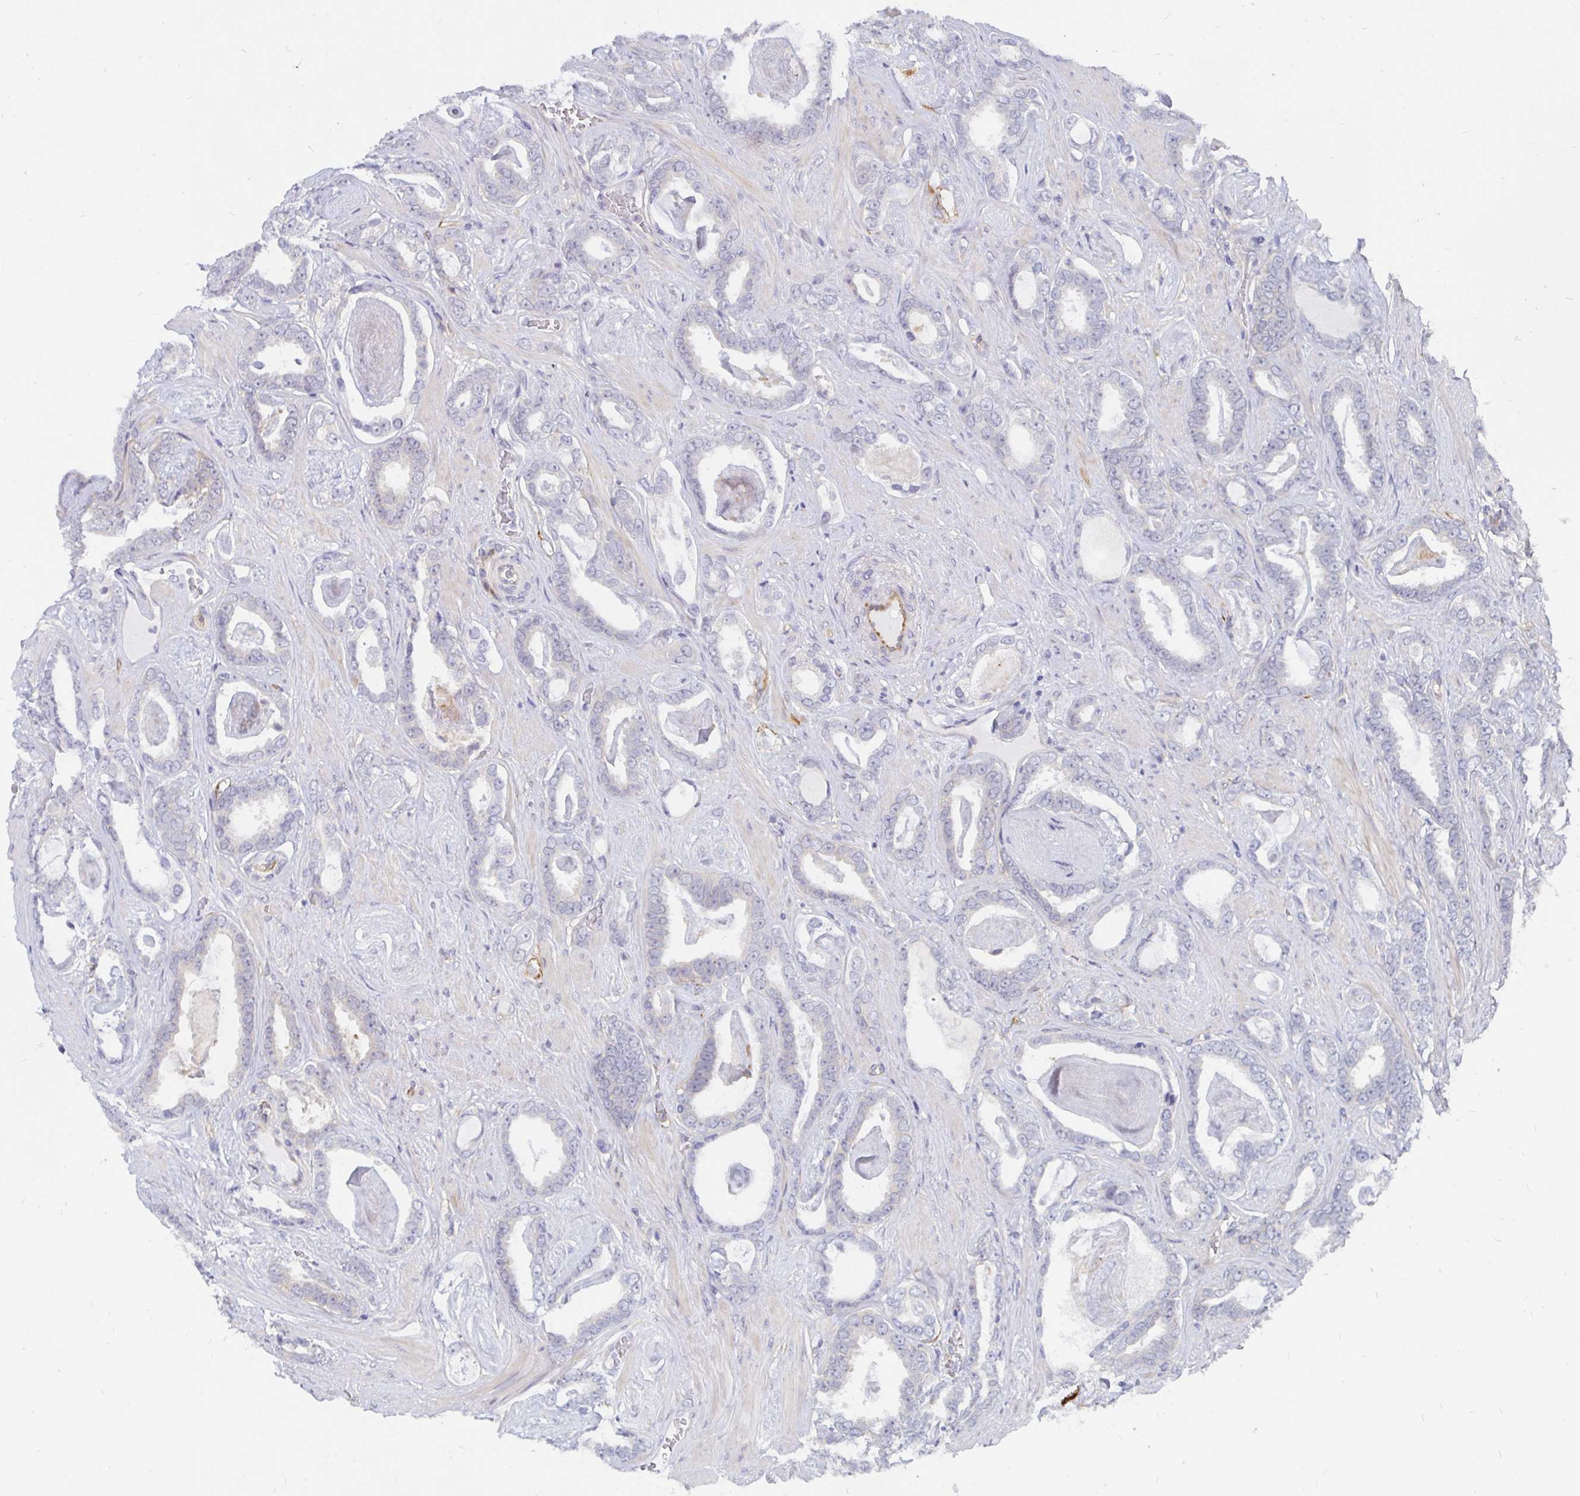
{"staining": {"intensity": "negative", "quantity": "none", "location": "none"}, "tissue": "prostate cancer", "cell_type": "Tumor cells", "image_type": "cancer", "snomed": [{"axis": "morphology", "description": "Adenocarcinoma, High grade"}, {"axis": "topography", "description": "Prostate"}], "caption": "Human prostate high-grade adenocarcinoma stained for a protein using immunohistochemistry shows no staining in tumor cells.", "gene": "CCDC85A", "patient": {"sex": "male", "age": 63}}